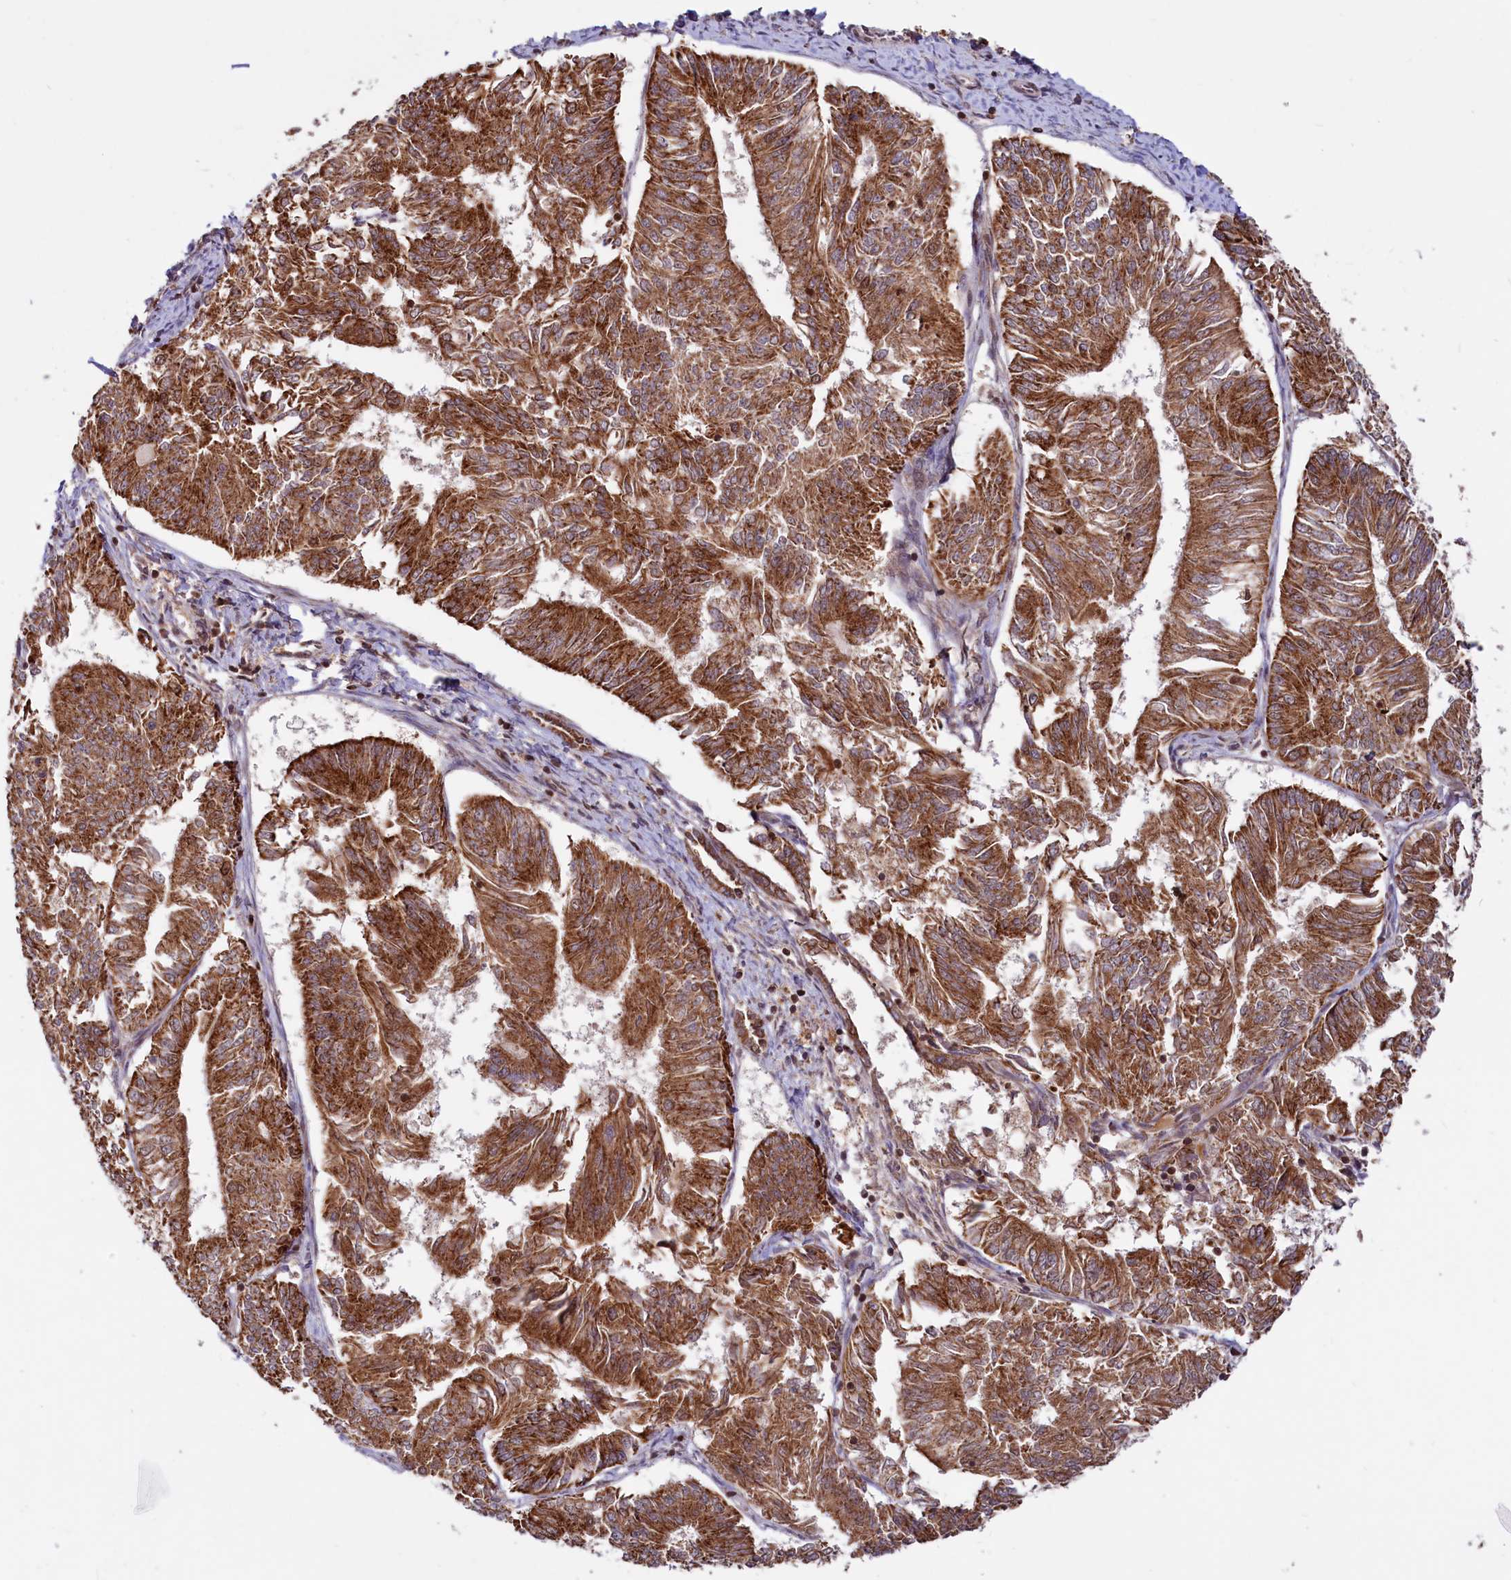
{"staining": {"intensity": "strong", "quantity": ">75%", "location": "cytoplasmic/membranous"}, "tissue": "endometrial cancer", "cell_type": "Tumor cells", "image_type": "cancer", "snomed": [{"axis": "morphology", "description": "Adenocarcinoma, NOS"}, {"axis": "topography", "description": "Endometrium"}], "caption": "Immunohistochemistry (IHC) histopathology image of neoplastic tissue: human endometrial cancer (adenocarcinoma) stained using immunohistochemistry (IHC) reveals high levels of strong protein expression localized specifically in the cytoplasmic/membranous of tumor cells, appearing as a cytoplasmic/membranous brown color.", "gene": "PHC3", "patient": {"sex": "female", "age": 58}}